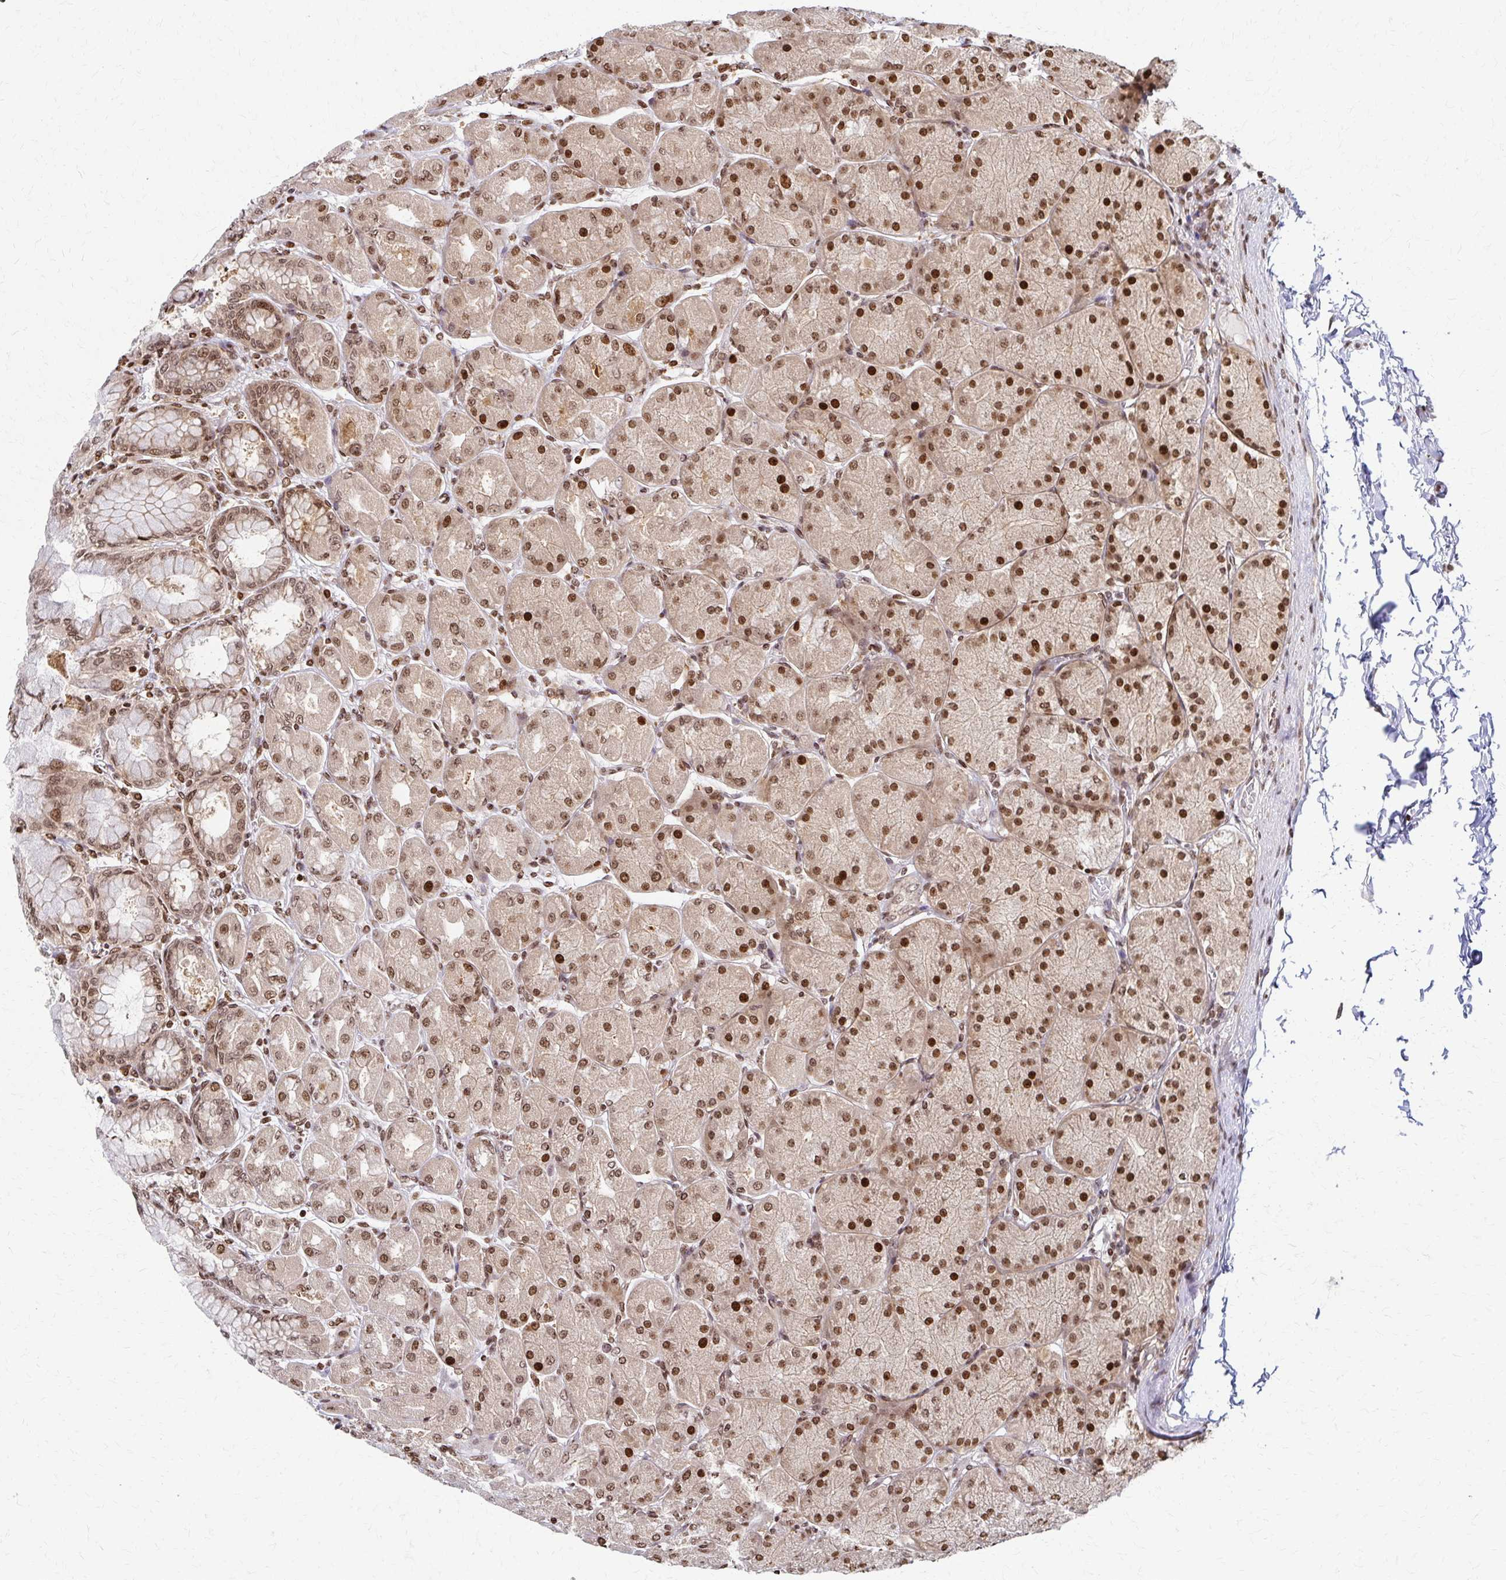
{"staining": {"intensity": "moderate", "quantity": ">75%", "location": "nuclear"}, "tissue": "stomach", "cell_type": "Glandular cells", "image_type": "normal", "snomed": [{"axis": "morphology", "description": "Normal tissue, NOS"}, {"axis": "topography", "description": "Stomach, upper"}], "caption": "This micrograph demonstrates normal stomach stained with IHC to label a protein in brown. The nuclear of glandular cells show moderate positivity for the protein. Nuclei are counter-stained blue.", "gene": "PSMD7", "patient": {"sex": "female", "age": 56}}